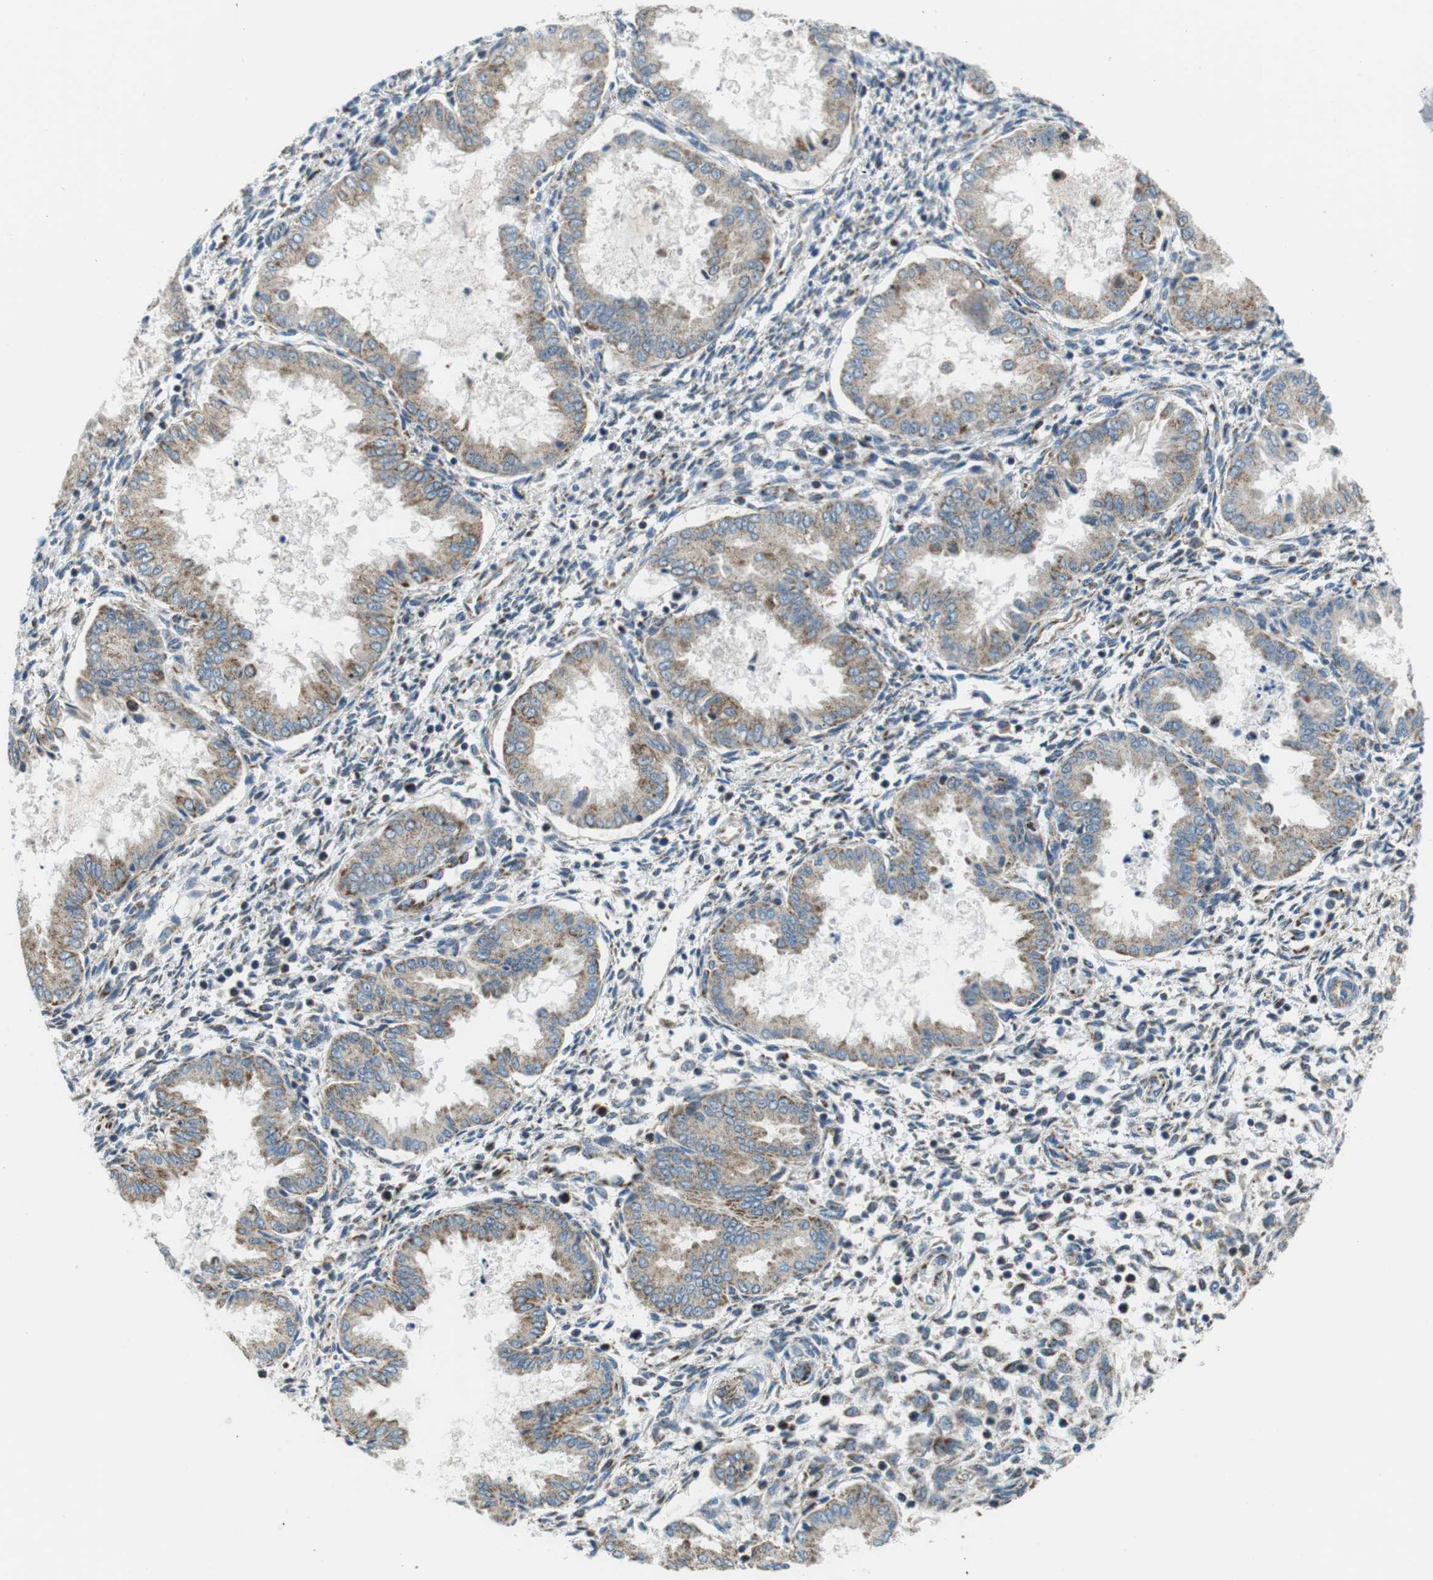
{"staining": {"intensity": "moderate", "quantity": "<25%", "location": "cytoplasmic/membranous"}, "tissue": "endometrium", "cell_type": "Cells in endometrial stroma", "image_type": "normal", "snomed": [{"axis": "morphology", "description": "Normal tissue, NOS"}, {"axis": "topography", "description": "Endometrium"}], "caption": "Approximately <25% of cells in endometrial stroma in unremarkable human endometrium reveal moderate cytoplasmic/membranous protein positivity as visualized by brown immunohistochemical staining.", "gene": "BACE1", "patient": {"sex": "female", "age": 33}}